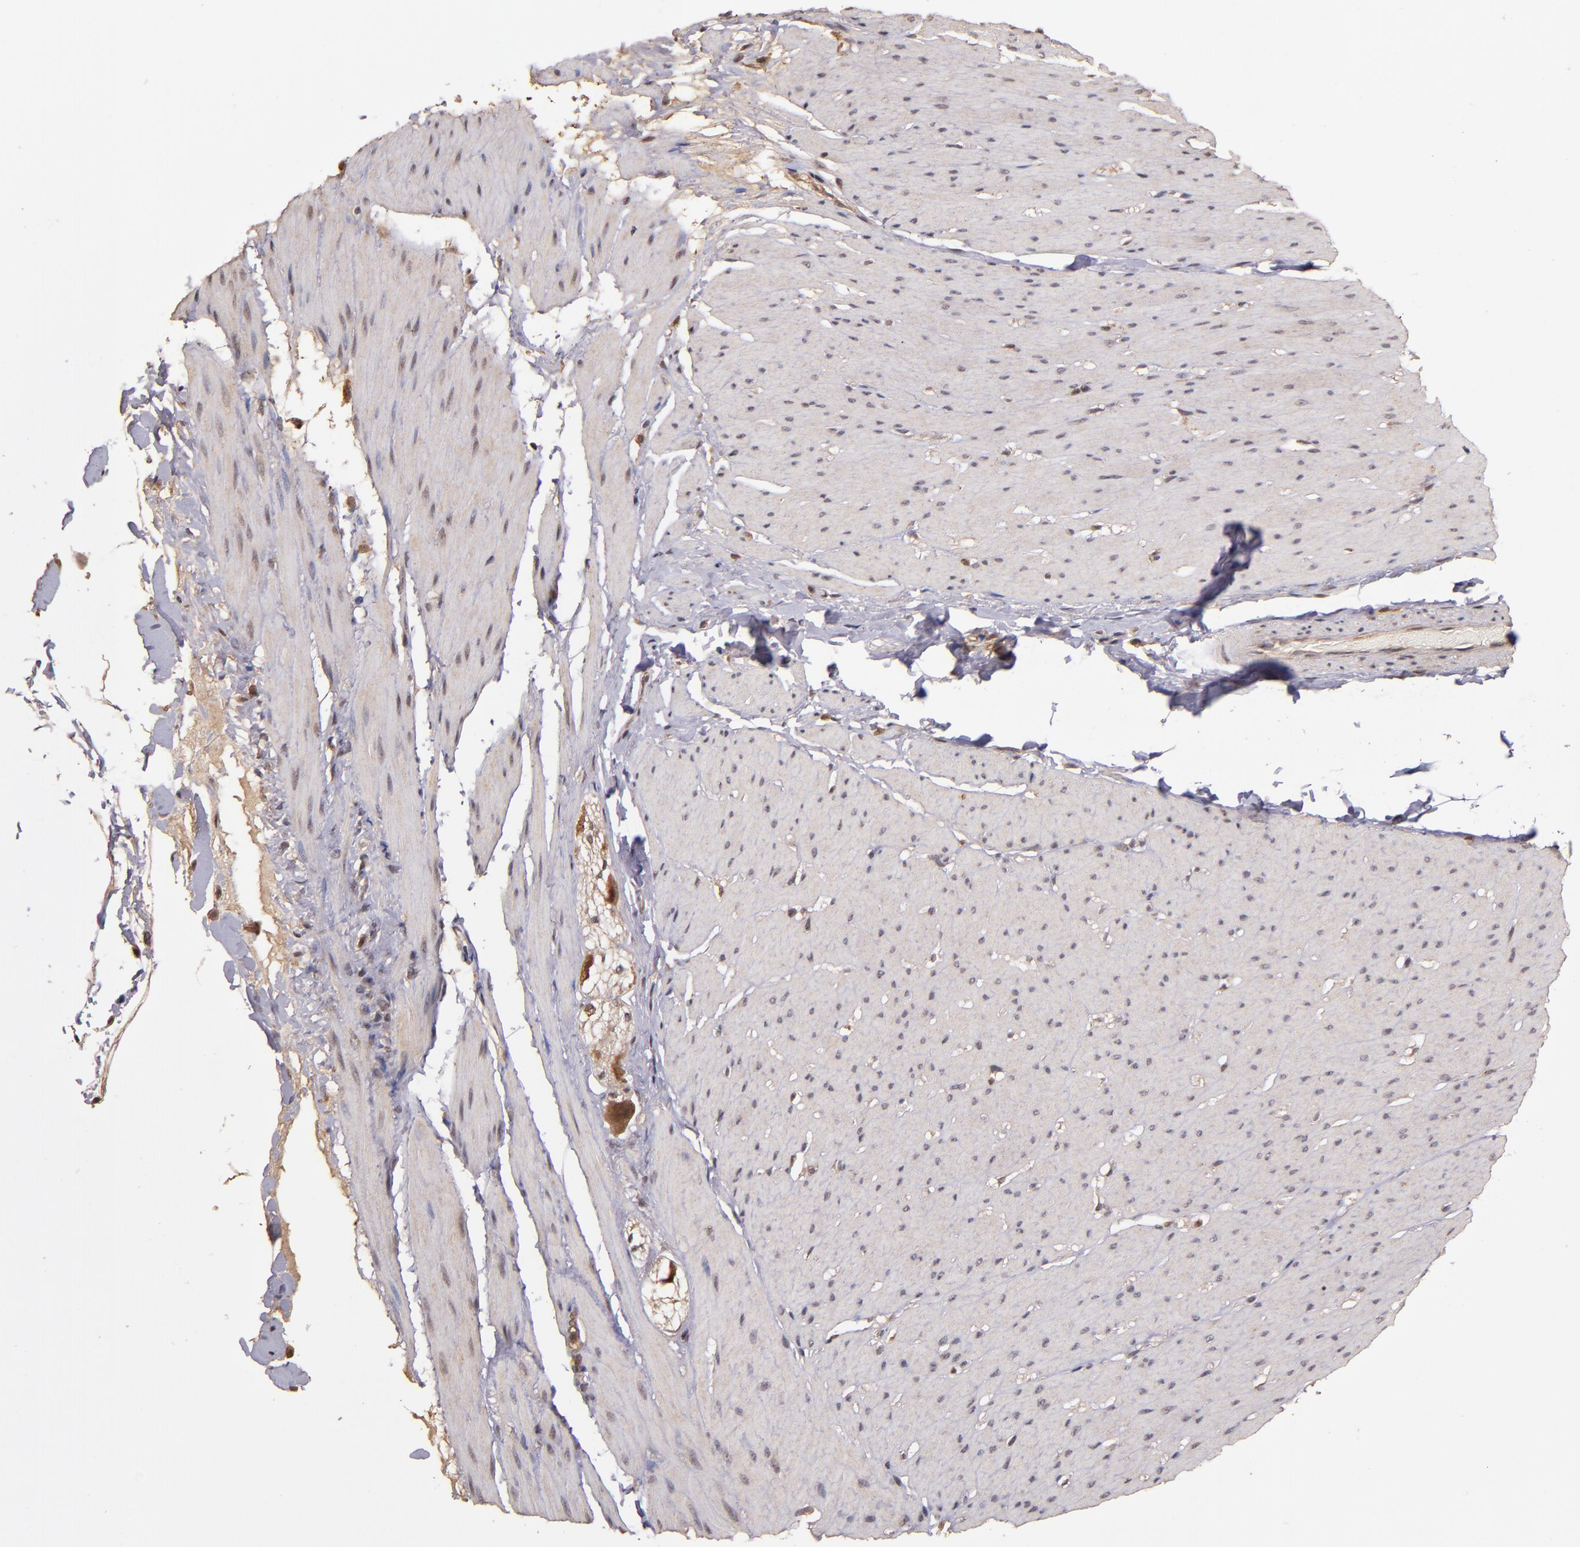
{"staining": {"intensity": "weak", "quantity": "25%-75%", "location": "cytoplasmic/membranous"}, "tissue": "smooth muscle", "cell_type": "Smooth muscle cells", "image_type": "normal", "snomed": [{"axis": "morphology", "description": "Normal tissue, NOS"}, {"axis": "topography", "description": "Smooth muscle"}, {"axis": "topography", "description": "Colon"}], "caption": "DAB immunohistochemical staining of benign smooth muscle demonstrates weak cytoplasmic/membranous protein expression in approximately 25%-75% of smooth muscle cells. The staining was performed using DAB (3,3'-diaminobenzidine), with brown indicating positive protein expression. Nuclei are stained blue with hematoxylin.", "gene": "RIOK3", "patient": {"sex": "male", "age": 67}}